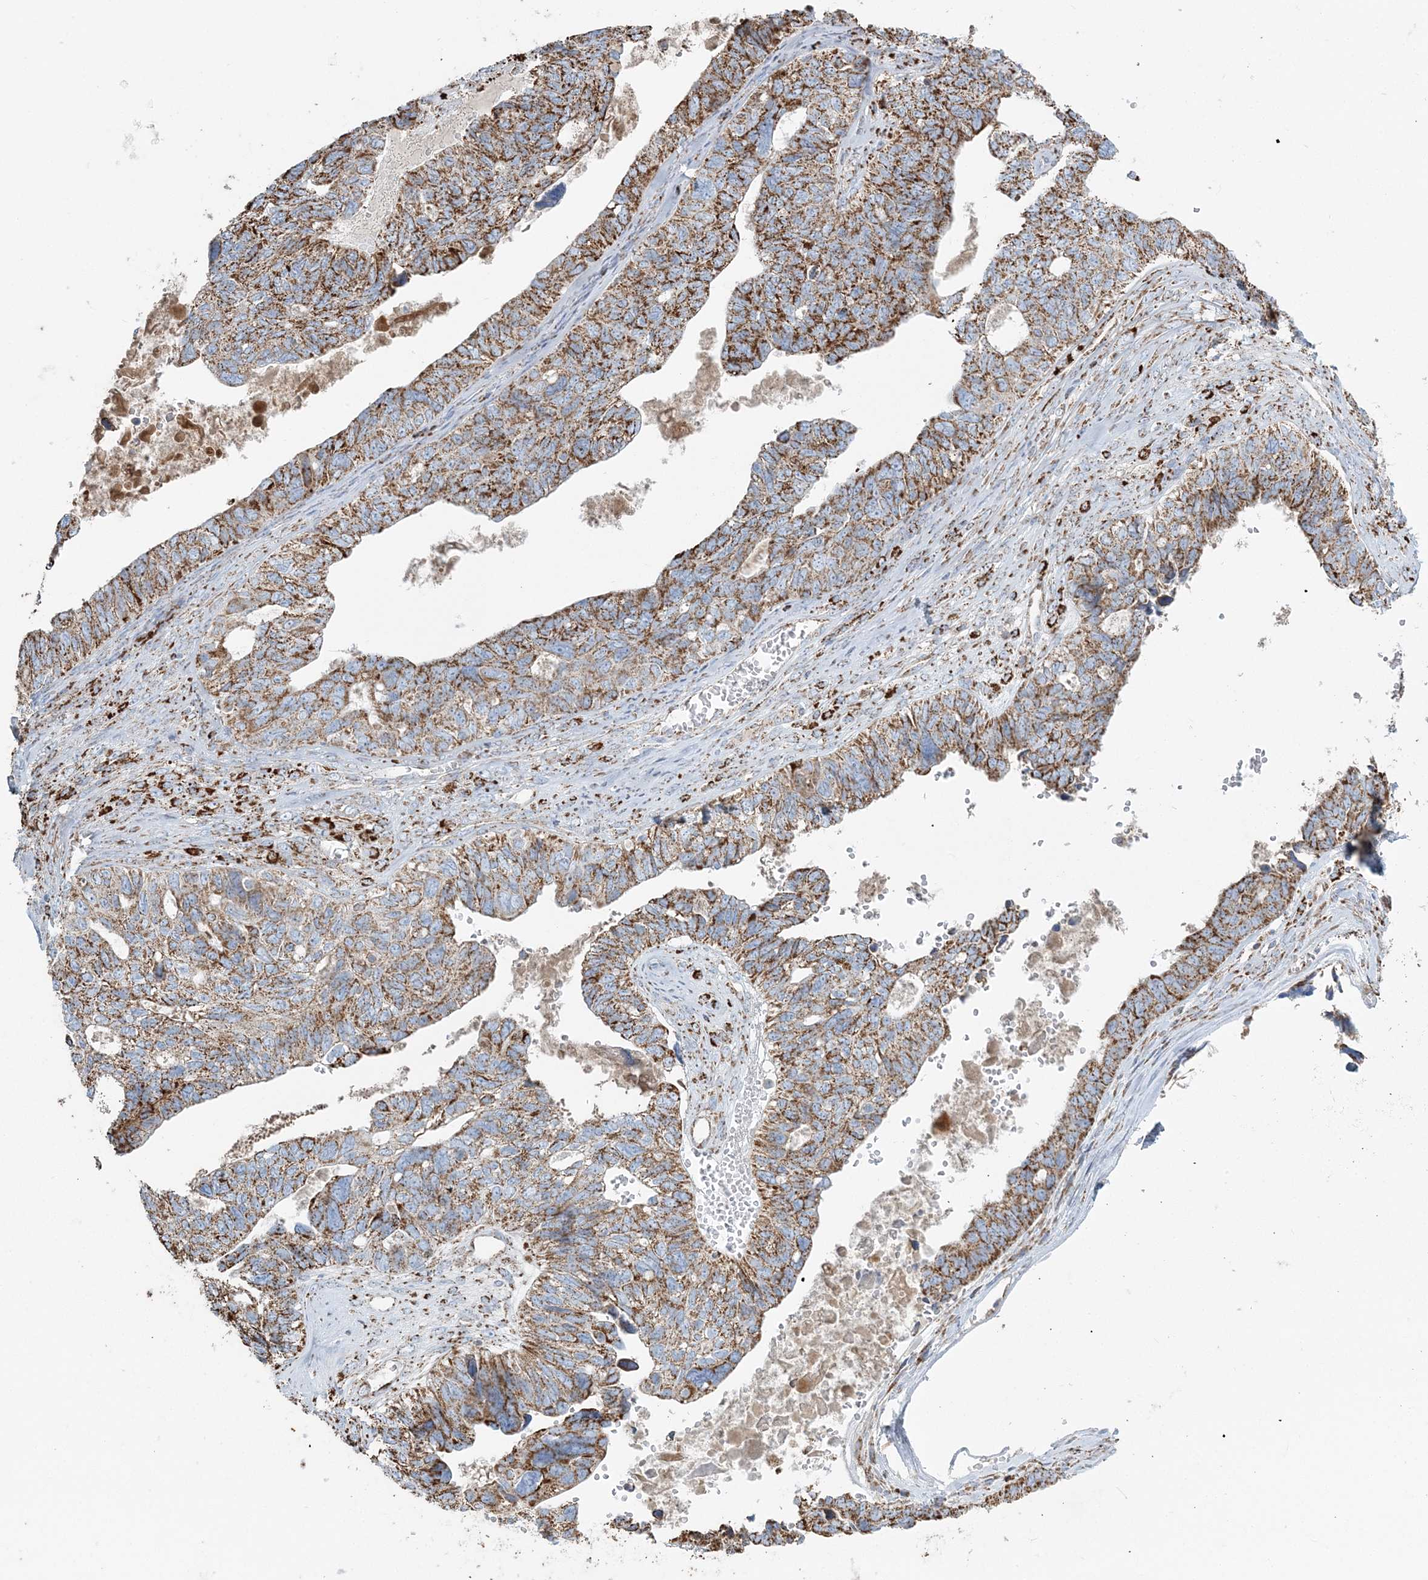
{"staining": {"intensity": "strong", "quantity": ">75%", "location": "cytoplasmic/membranous"}, "tissue": "ovarian cancer", "cell_type": "Tumor cells", "image_type": "cancer", "snomed": [{"axis": "morphology", "description": "Cystadenocarcinoma, serous, NOS"}, {"axis": "topography", "description": "Ovary"}], "caption": "Human ovarian serous cystadenocarcinoma stained with a protein marker demonstrates strong staining in tumor cells.", "gene": "RAB11FIP3", "patient": {"sex": "female", "age": 79}}